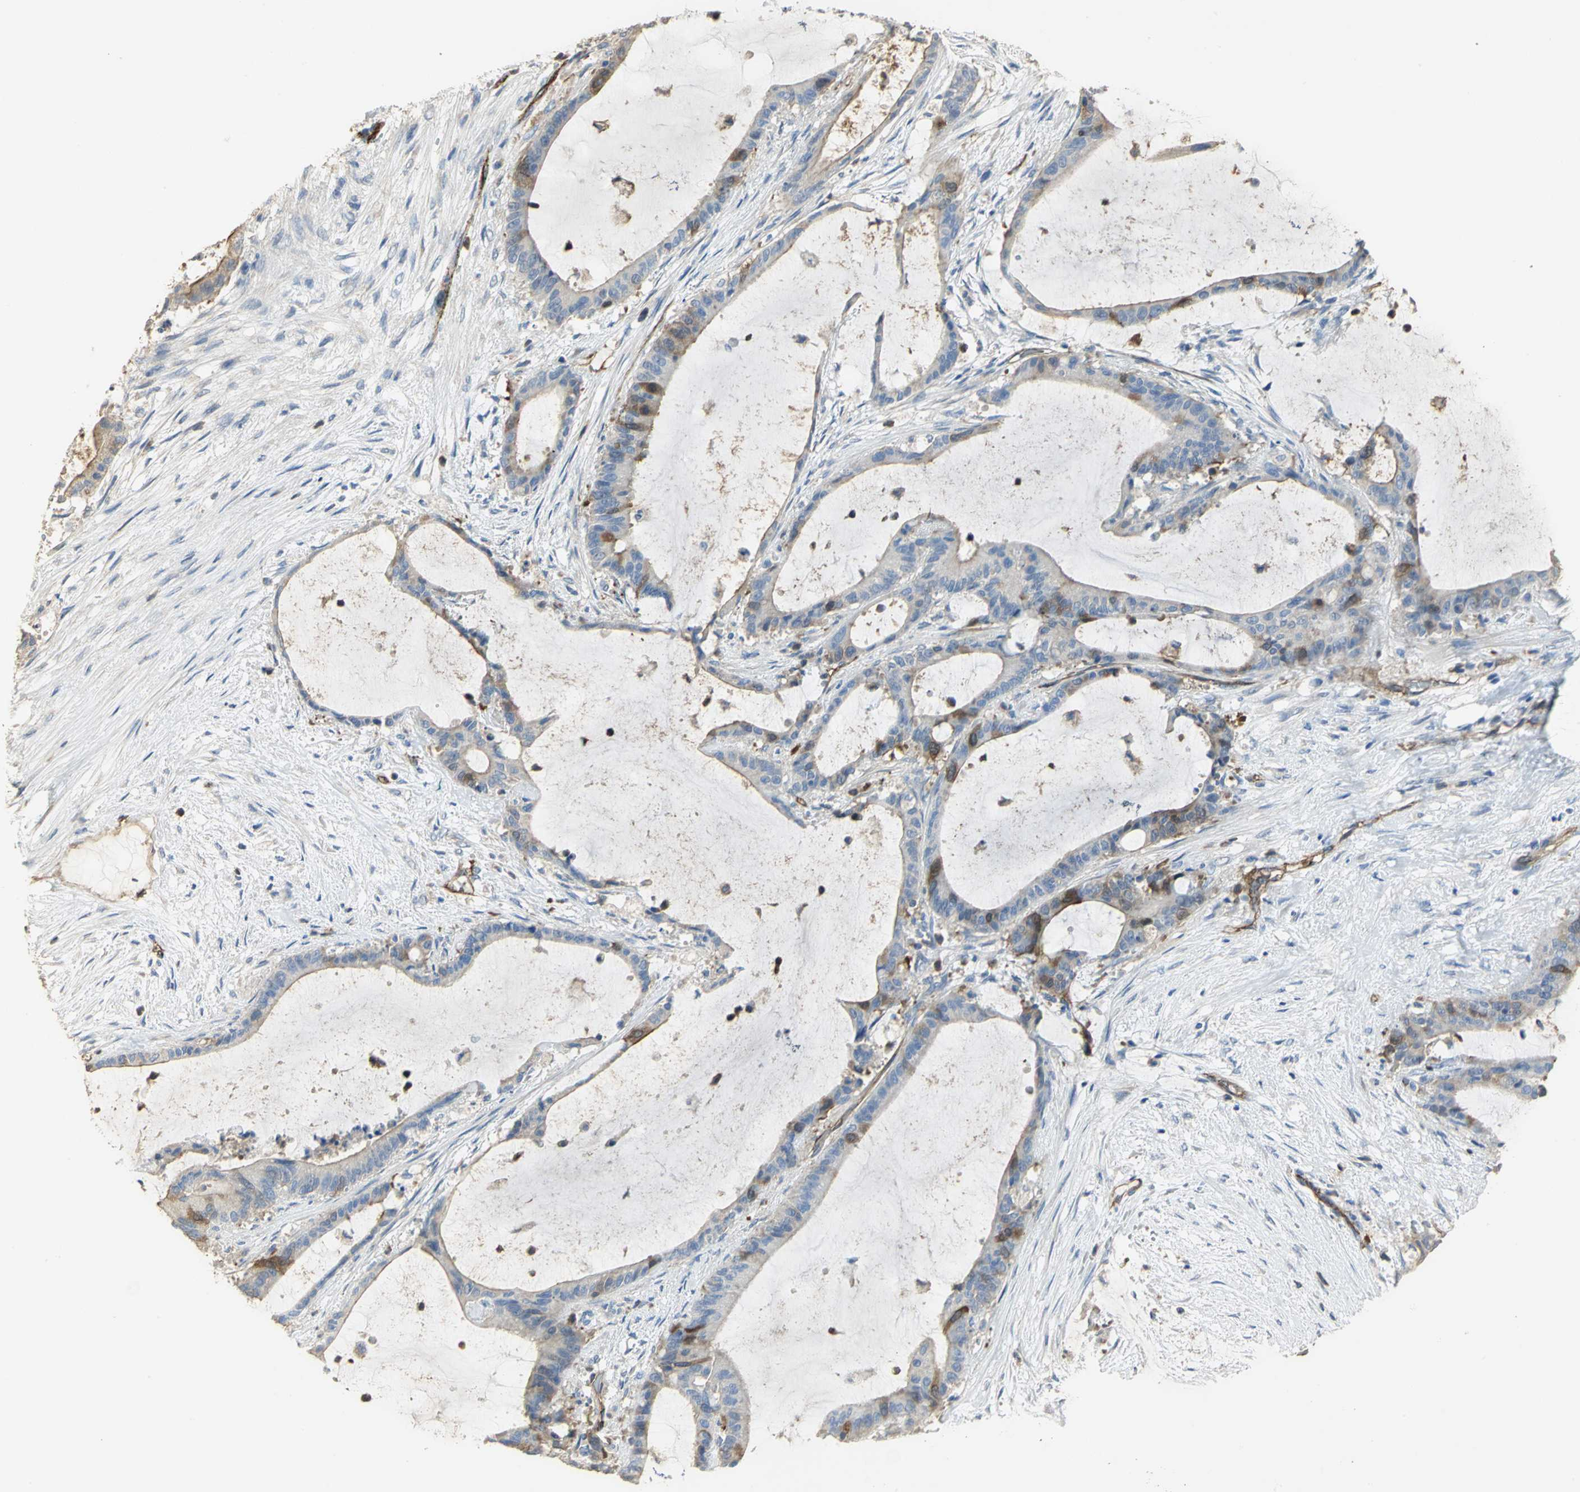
{"staining": {"intensity": "strong", "quantity": "25%-75%", "location": "cytoplasmic/membranous"}, "tissue": "liver cancer", "cell_type": "Tumor cells", "image_type": "cancer", "snomed": [{"axis": "morphology", "description": "Cholangiocarcinoma"}, {"axis": "topography", "description": "Liver"}], "caption": "IHC staining of liver cancer, which reveals high levels of strong cytoplasmic/membranous staining in approximately 25%-75% of tumor cells indicating strong cytoplasmic/membranous protein expression. The staining was performed using DAB (3,3'-diaminobenzidine) (brown) for protein detection and nuclei were counterstained in hematoxylin (blue).", "gene": "DLGAP5", "patient": {"sex": "female", "age": 73}}